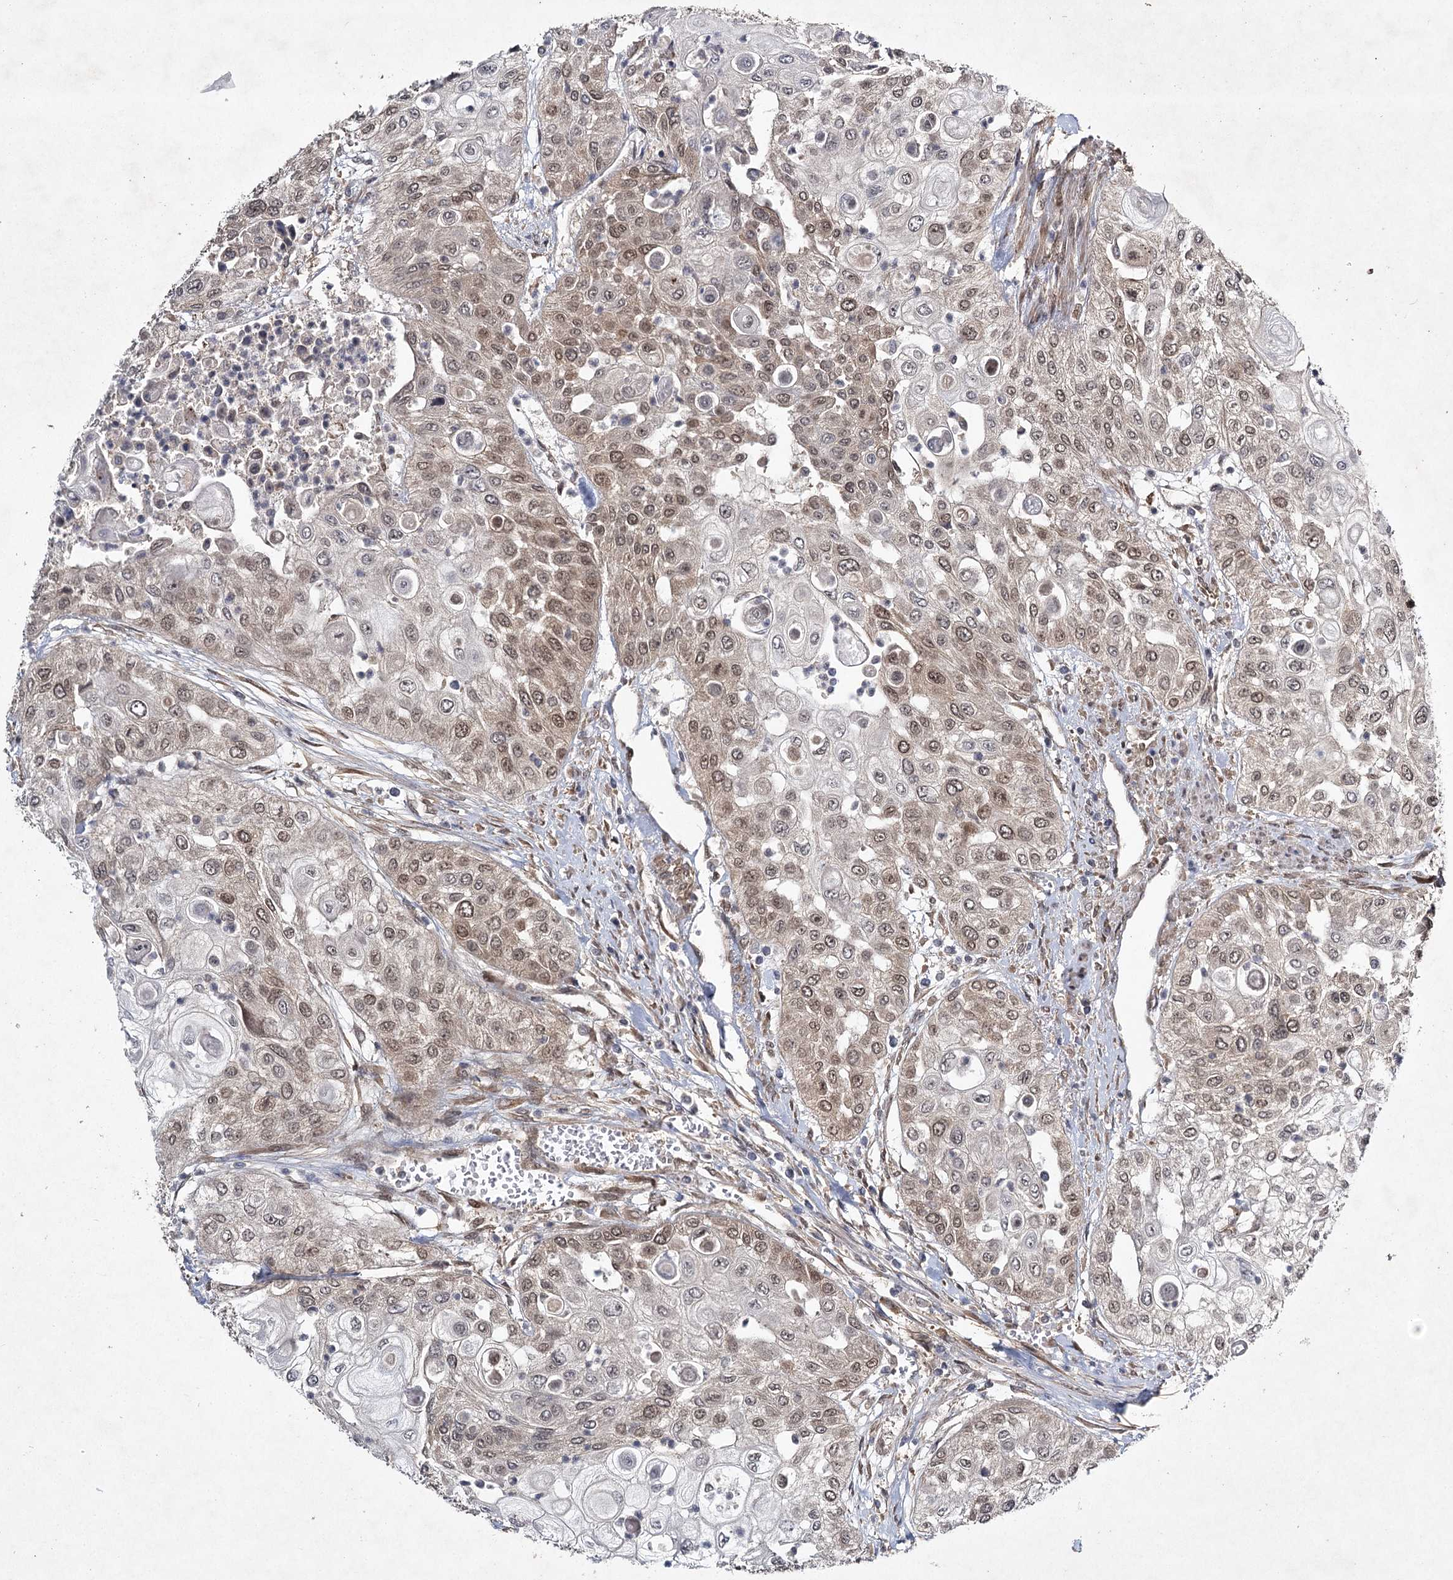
{"staining": {"intensity": "moderate", "quantity": ">75%", "location": "cytoplasmic/membranous,nuclear"}, "tissue": "urothelial cancer", "cell_type": "Tumor cells", "image_type": "cancer", "snomed": [{"axis": "morphology", "description": "Urothelial carcinoma, High grade"}, {"axis": "topography", "description": "Urinary bladder"}], "caption": "Protein staining of high-grade urothelial carcinoma tissue shows moderate cytoplasmic/membranous and nuclear staining in approximately >75% of tumor cells.", "gene": "DCUN1D4", "patient": {"sex": "female", "age": 79}}